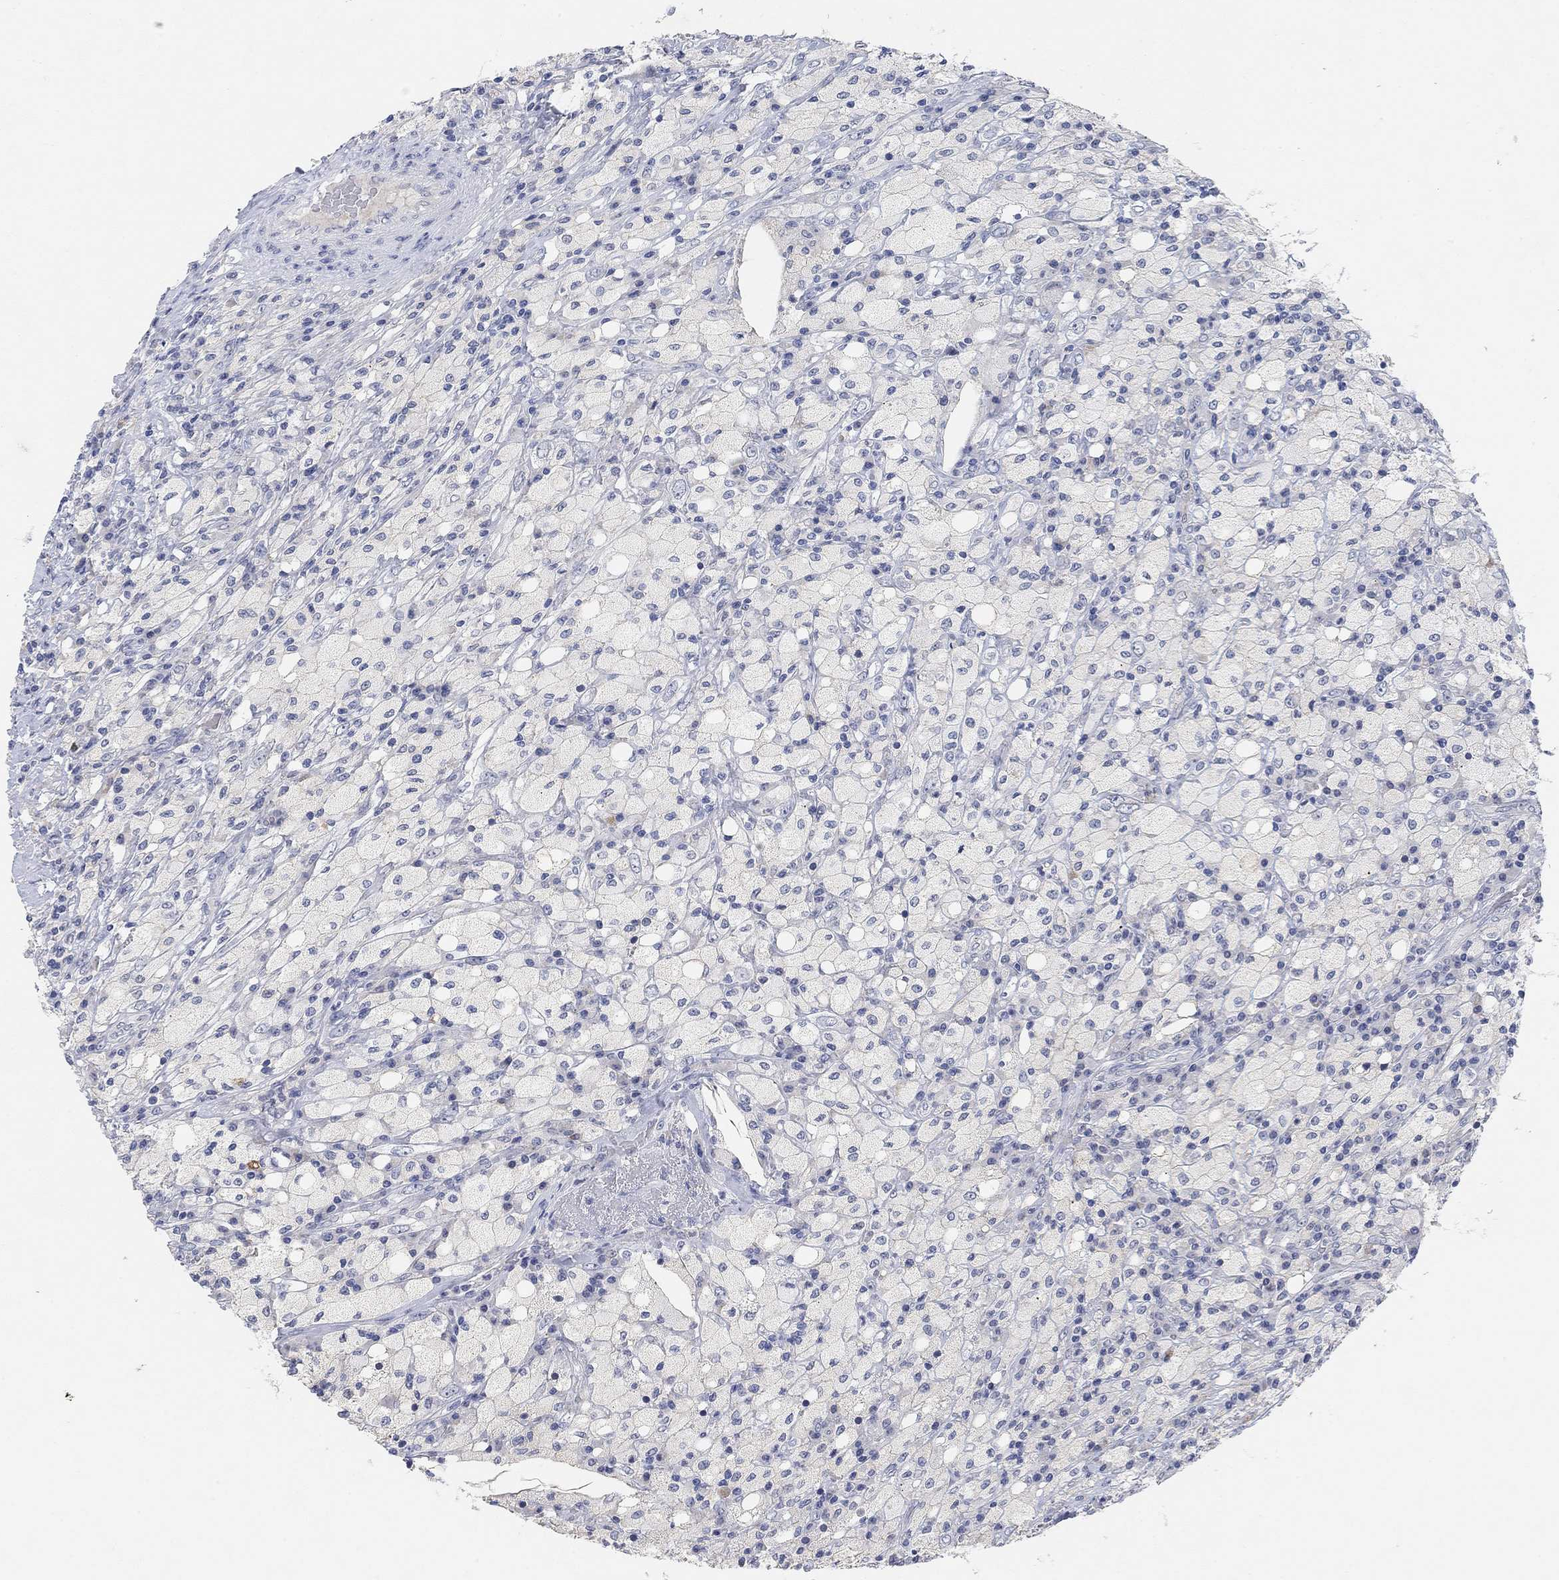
{"staining": {"intensity": "negative", "quantity": "none", "location": "none"}, "tissue": "testis cancer", "cell_type": "Tumor cells", "image_type": "cancer", "snomed": [{"axis": "morphology", "description": "Necrosis, NOS"}, {"axis": "morphology", "description": "Carcinoma, Embryonal, NOS"}, {"axis": "topography", "description": "Testis"}], "caption": "Immunohistochemistry image of human testis cancer (embryonal carcinoma) stained for a protein (brown), which demonstrates no staining in tumor cells.", "gene": "VAT1L", "patient": {"sex": "male", "age": 19}}